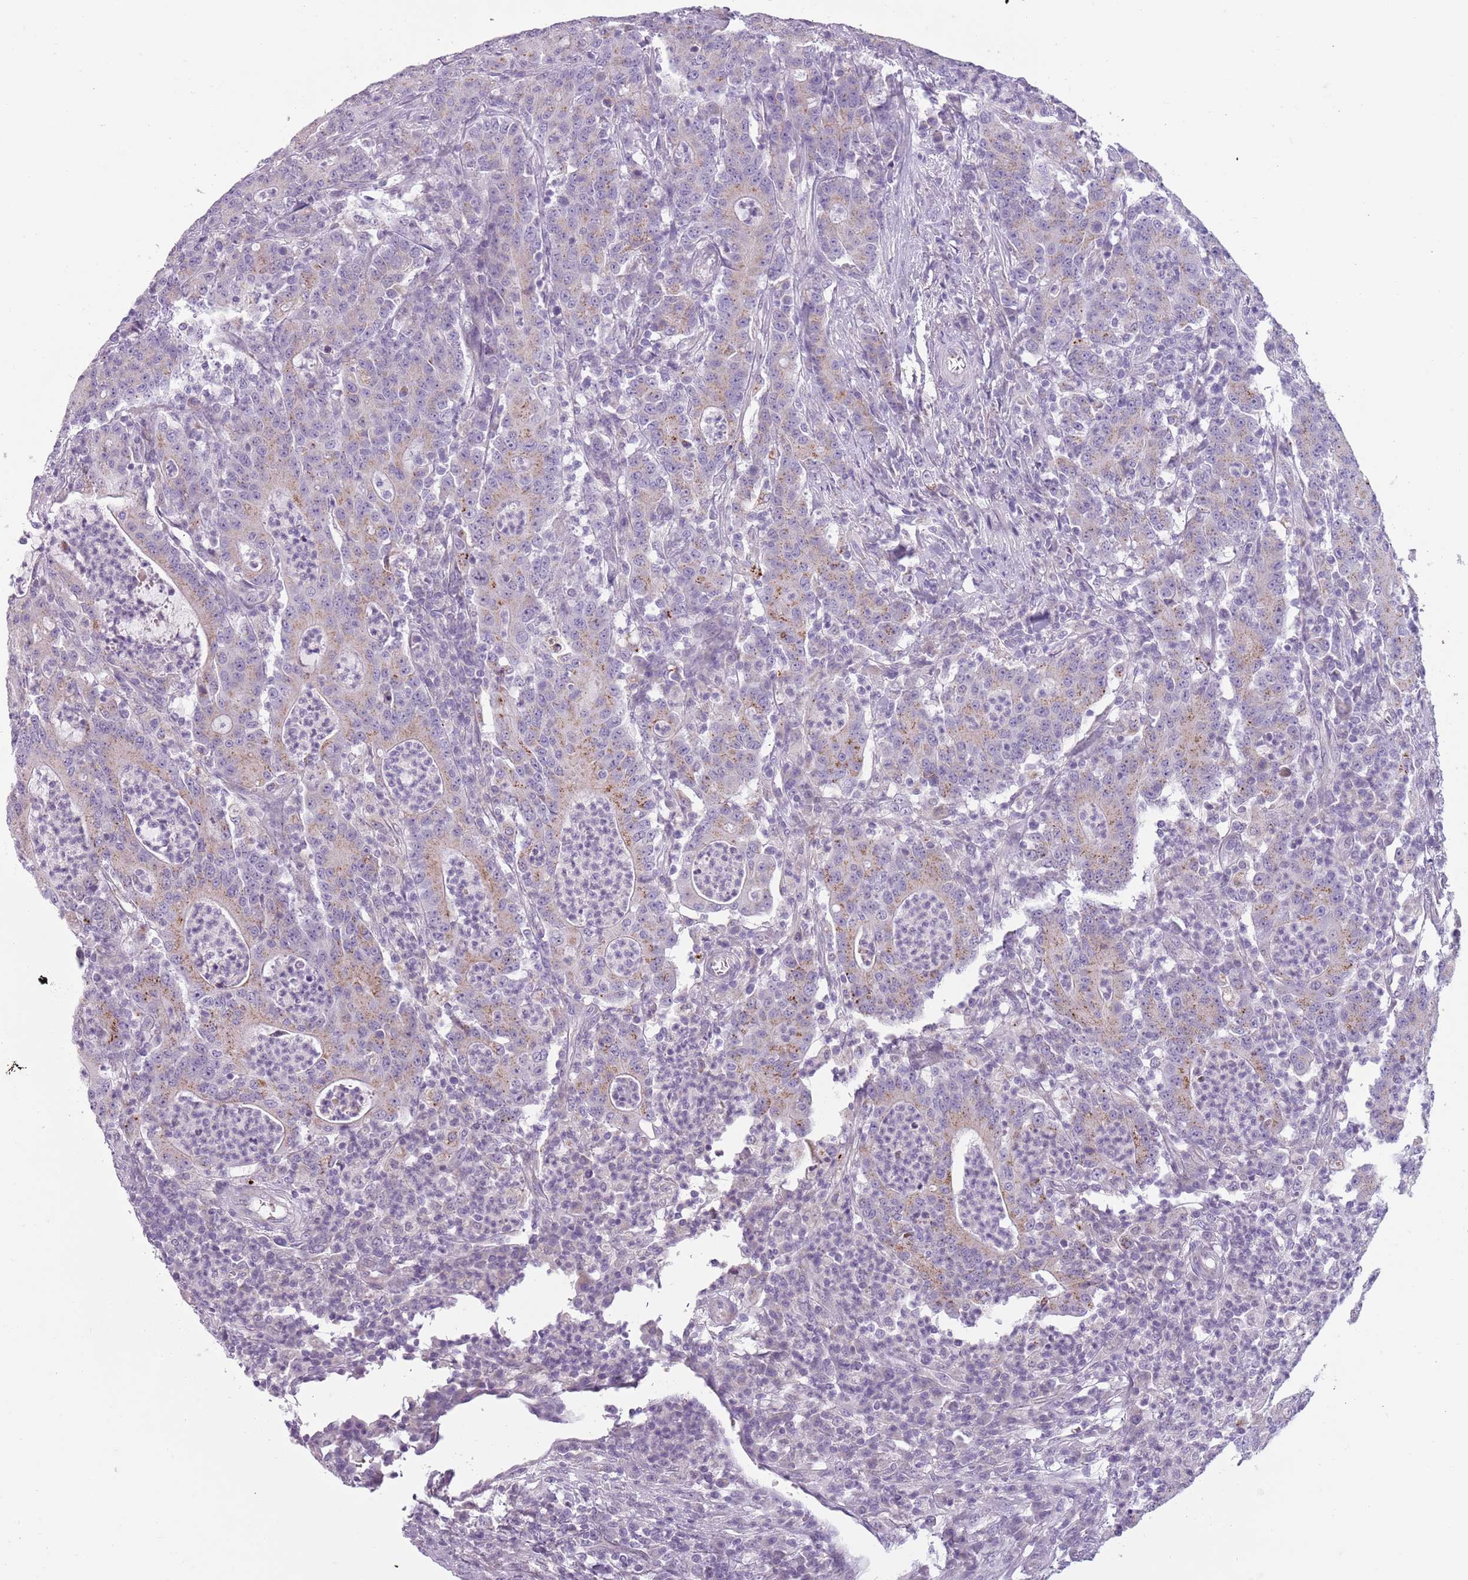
{"staining": {"intensity": "moderate", "quantity": "<25%", "location": "cytoplasmic/membranous"}, "tissue": "colorectal cancer", "cell_type": "Tumor cells", "image_type": "cancer", "snomed": [{"axis": "morphology", "description": "Adenocarcinoma, NOS"}, {"axis": "topography", "description": "Colon"}], "caption": "Tumor cells exhibit moderate cytoplasmic/membranous positivity in about <25% of cells in colorectal cancer (adenocarcinoma). Using DAB (brown) and hematoxylin (blue) stains, captured at high magnification using brightfield microscopy.", "gene": "MEGF8", "patient": {"sex": "male", "age": 83}}